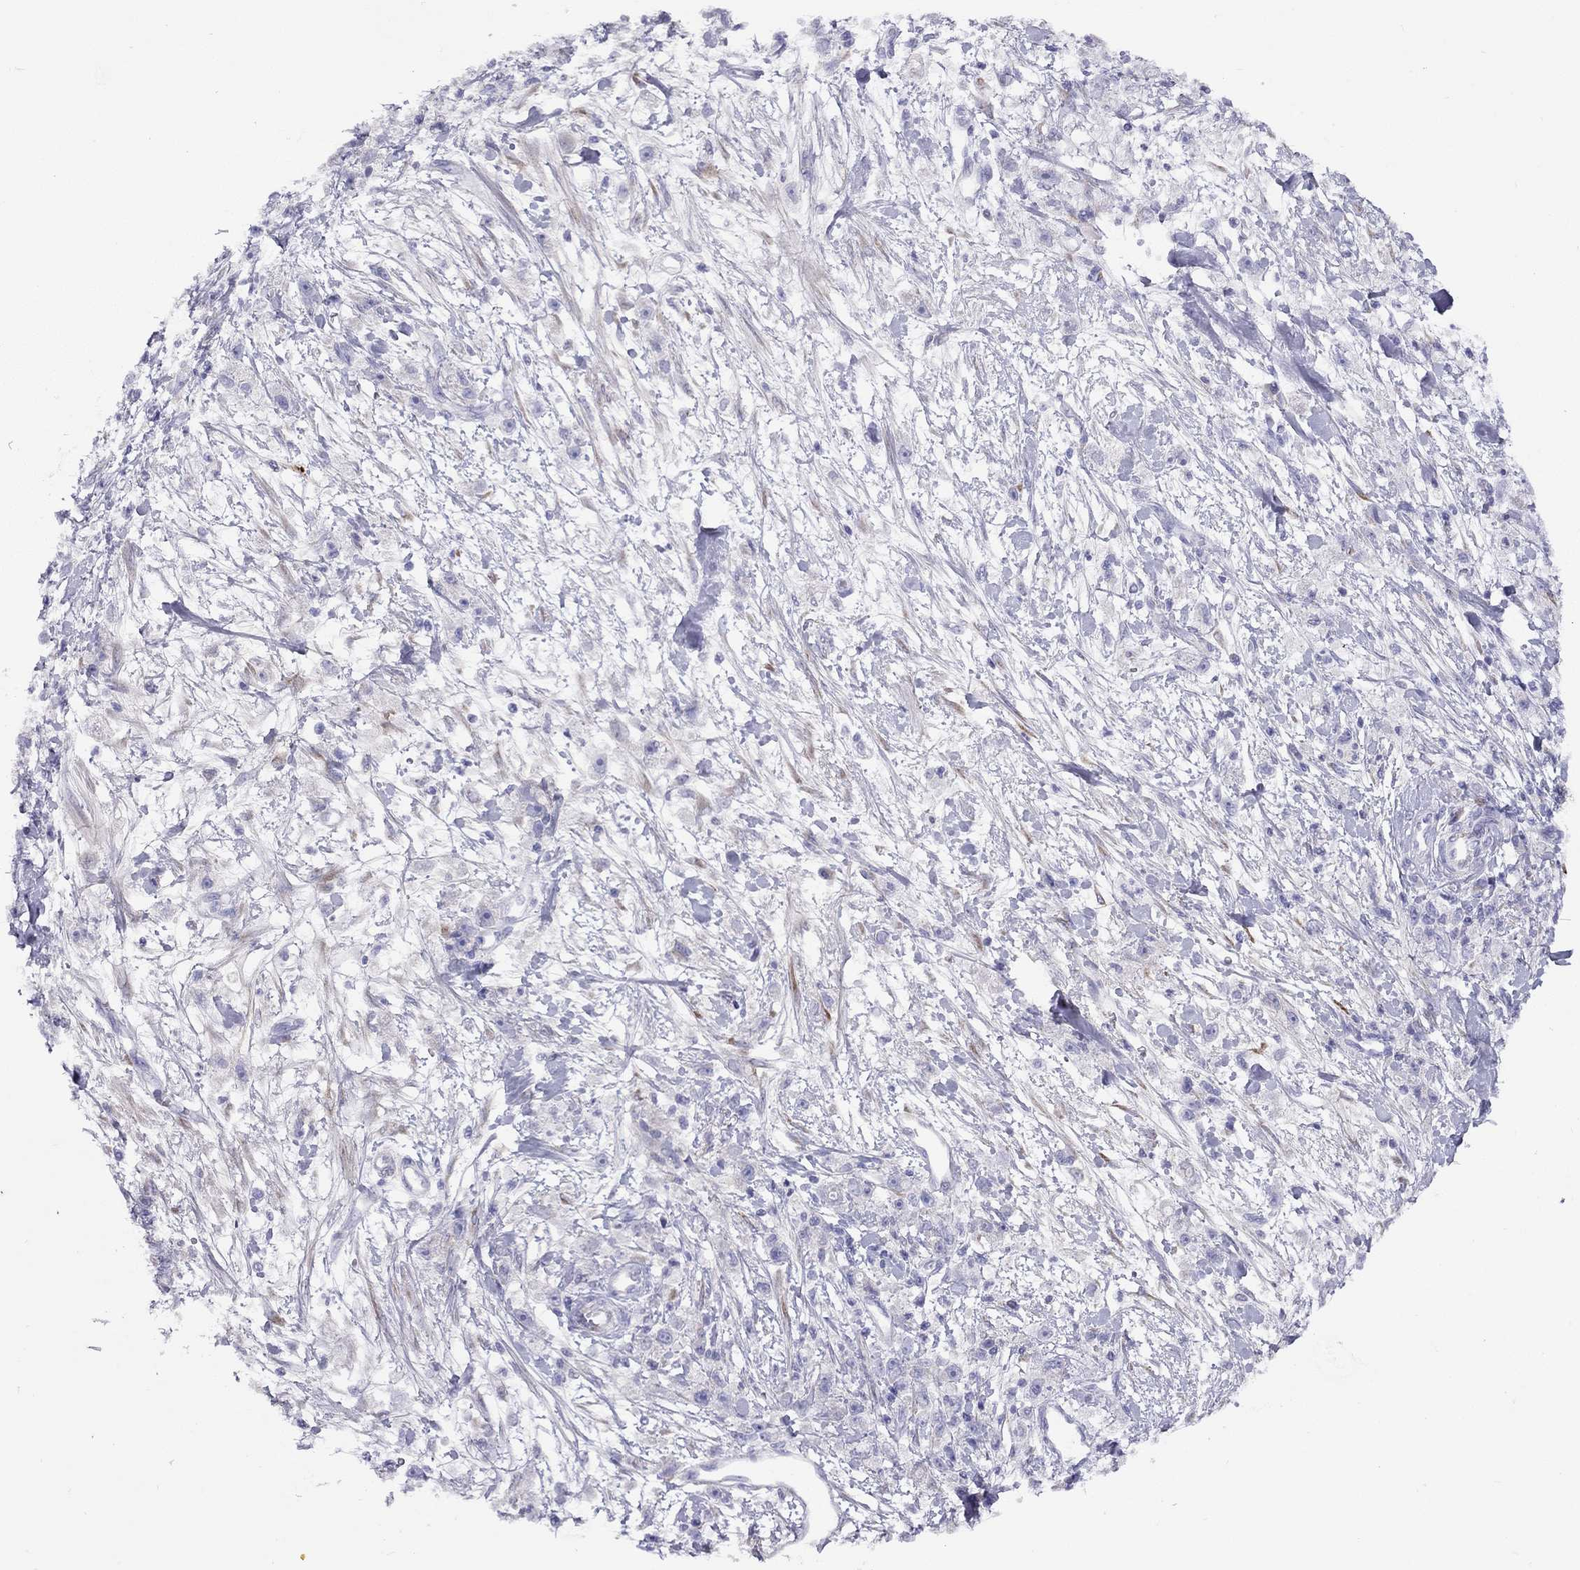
{"staining": {"intensity": "negative", "quantity": "none", "location": "none"}, "tissue": "stomach cancer", "cell_type": "Tumor cells", "image_type": "cancer", "snomed": [{"axis": "morphology", "description": "Adenocarcinoma, NOS"}, {"axis": "topography", "description": "Stomach"}], "caption": "Stomach adenocarcinoma was stained to show a protein in brown. There is no significant expression in tumor cells.", "gene": "CPNE4", "patient": {"sex": "female", "age": 59}}